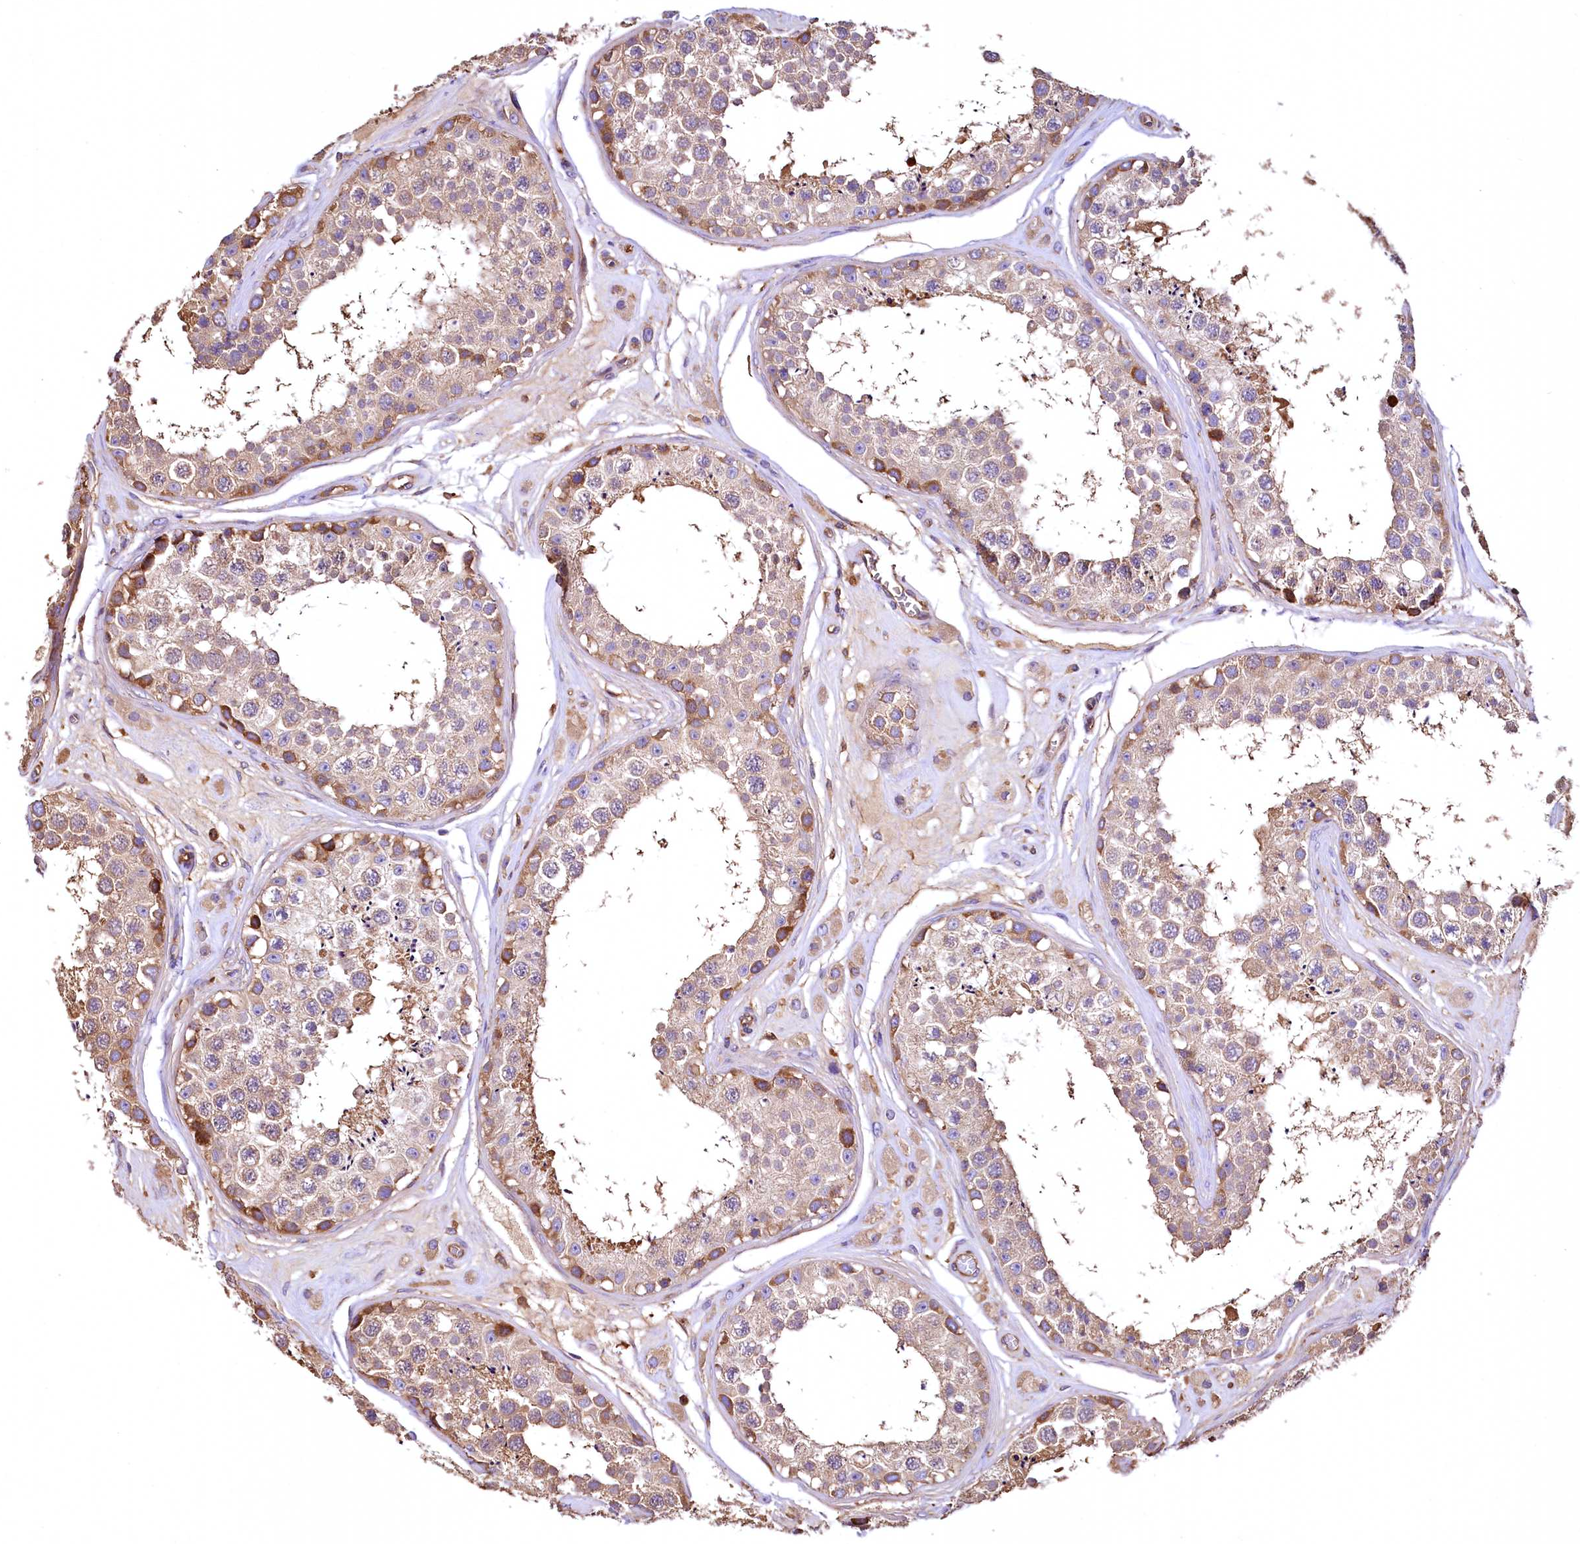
{"staining": {"intensity": "moderate", "quantity": "25%-75%", "location": "cytoplasmic/membranous"}, "tissue": "testis", "cell_type": "Cells in seminiferous ducts", "image_type": "normal", "snomed": [{"axis": "morphology", "description": "Normal tissue, NOS"}, {"axis": "topography", "description": "Testis"}], "caption": "A brown stain highlights moderate cytoplasmic/membranous expression of a protein in cells in seminiferous ducts of normal testis.", "gene": "RARS2", "patient": {"sex": "male", "age": 25}}